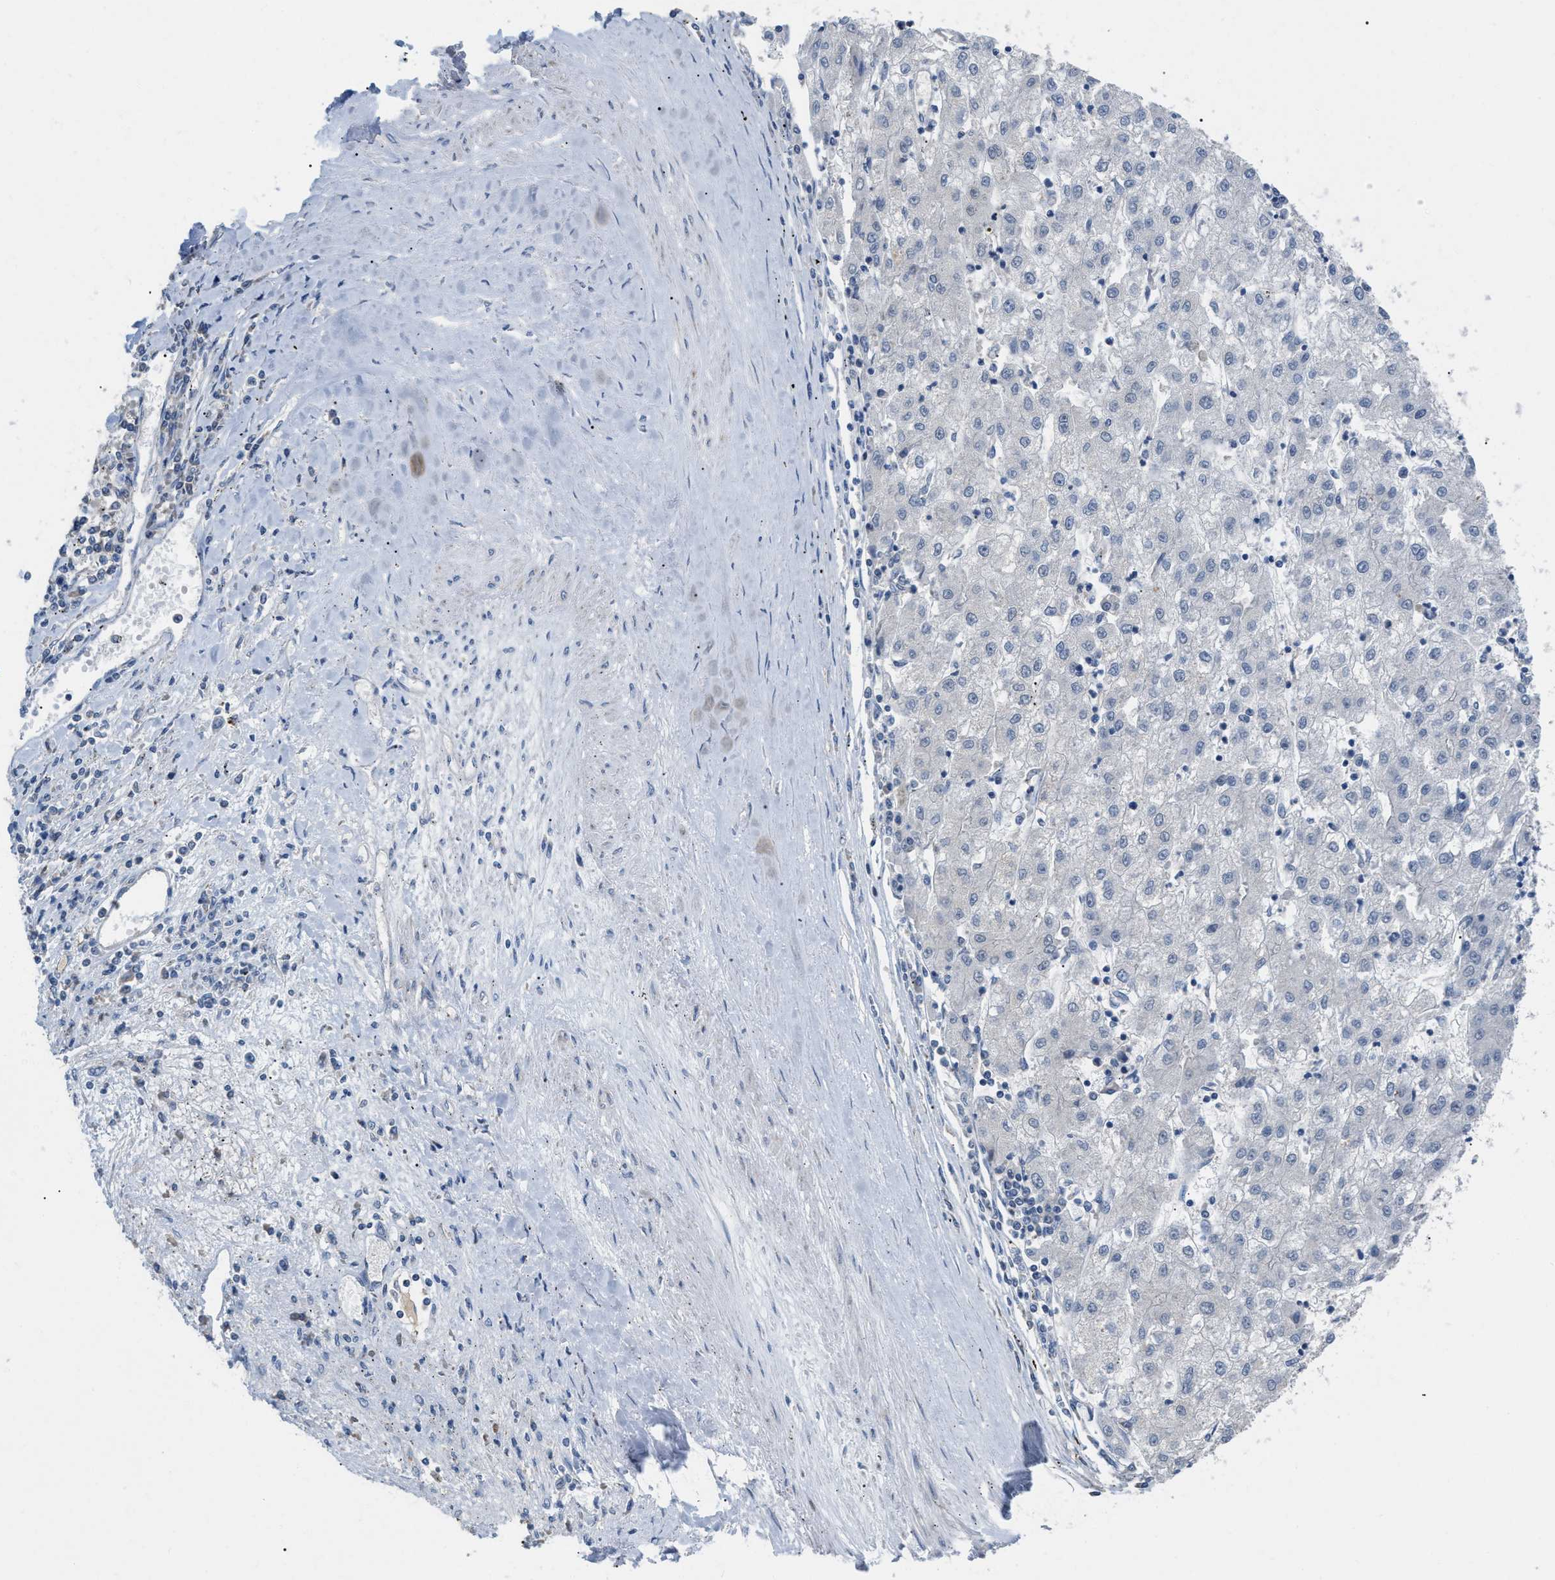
{"staining": {"intensity": "negative", "quantity": "none", "location": "none"}, "tissue": "liver cancer", "cell_type": "Tumor cells", "image_type": "cancer", "snomed": [{"axis": "morphology", "description": "Carcinoma, Hepatocellular, NOS"}, {"axis": "topography", "description": "Liver"}], "caption": "Immunohistochemical staining of human liver cancer (hepatocellular carcinoma) demonstrates no significant positivity in tumor cells.", "gene": "DHX58", "patient": {"sex": "male", "age": 72}}